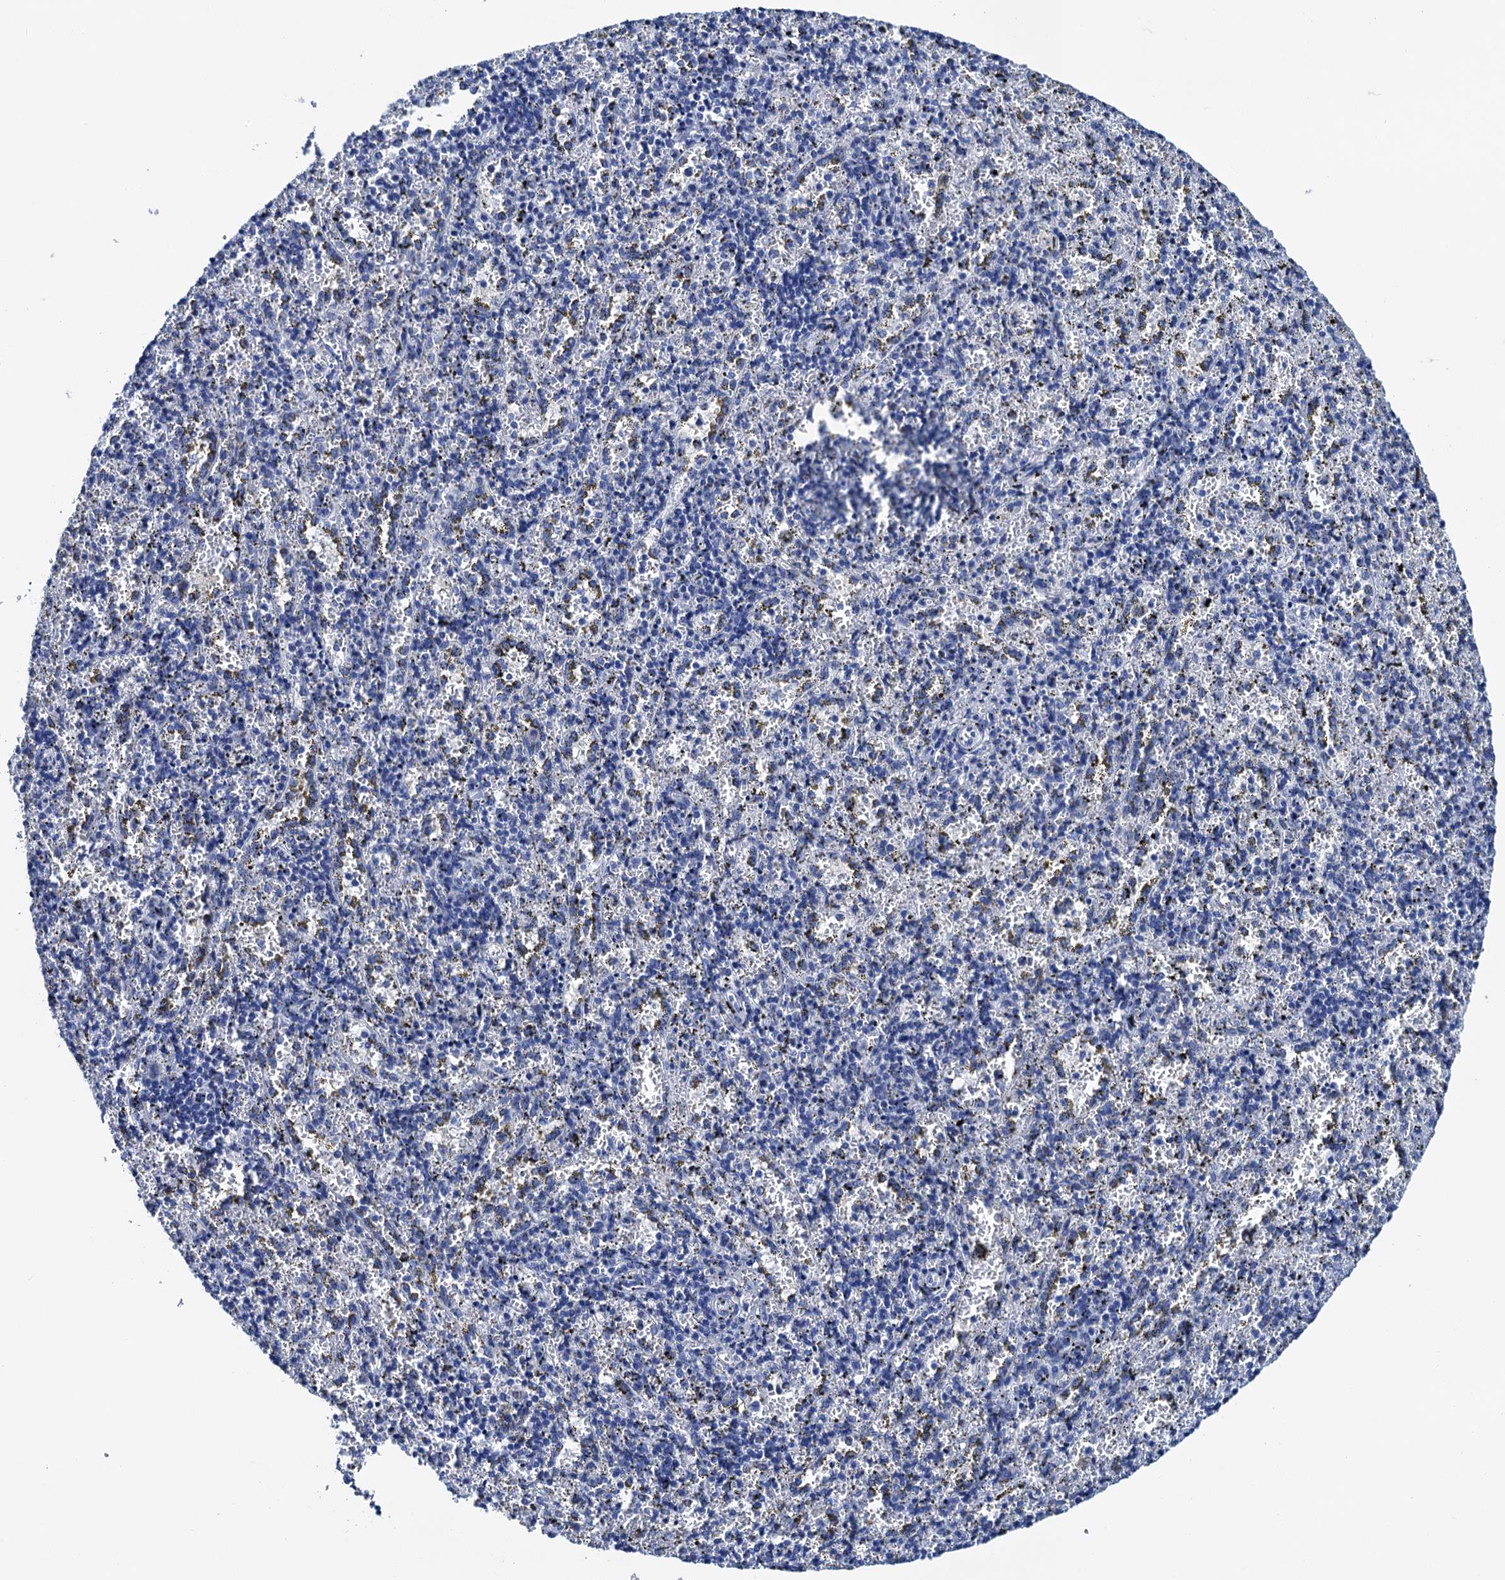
{"staining": {"intensity": "negative", "quantity": "none", "location": "none"}, "tissue": "spleen", "cell_type": "Cells in red pulp", "image_type": "normal", "snomed": [{"axis": "morphology", "description": "Normal tissue, NOS"}, {"axis": "topography", "description": "Spleen"}], "caption": "An image of human spleen is negative for staining in cells in red pulp. Brightfield microscopy of immunohistochemistry (IHC) stained with DAB (brown) and hematoxylin (blue), captured at high magnification.", "gene": "LYPD3", "patient": {"sex": "male", "age": 11}}